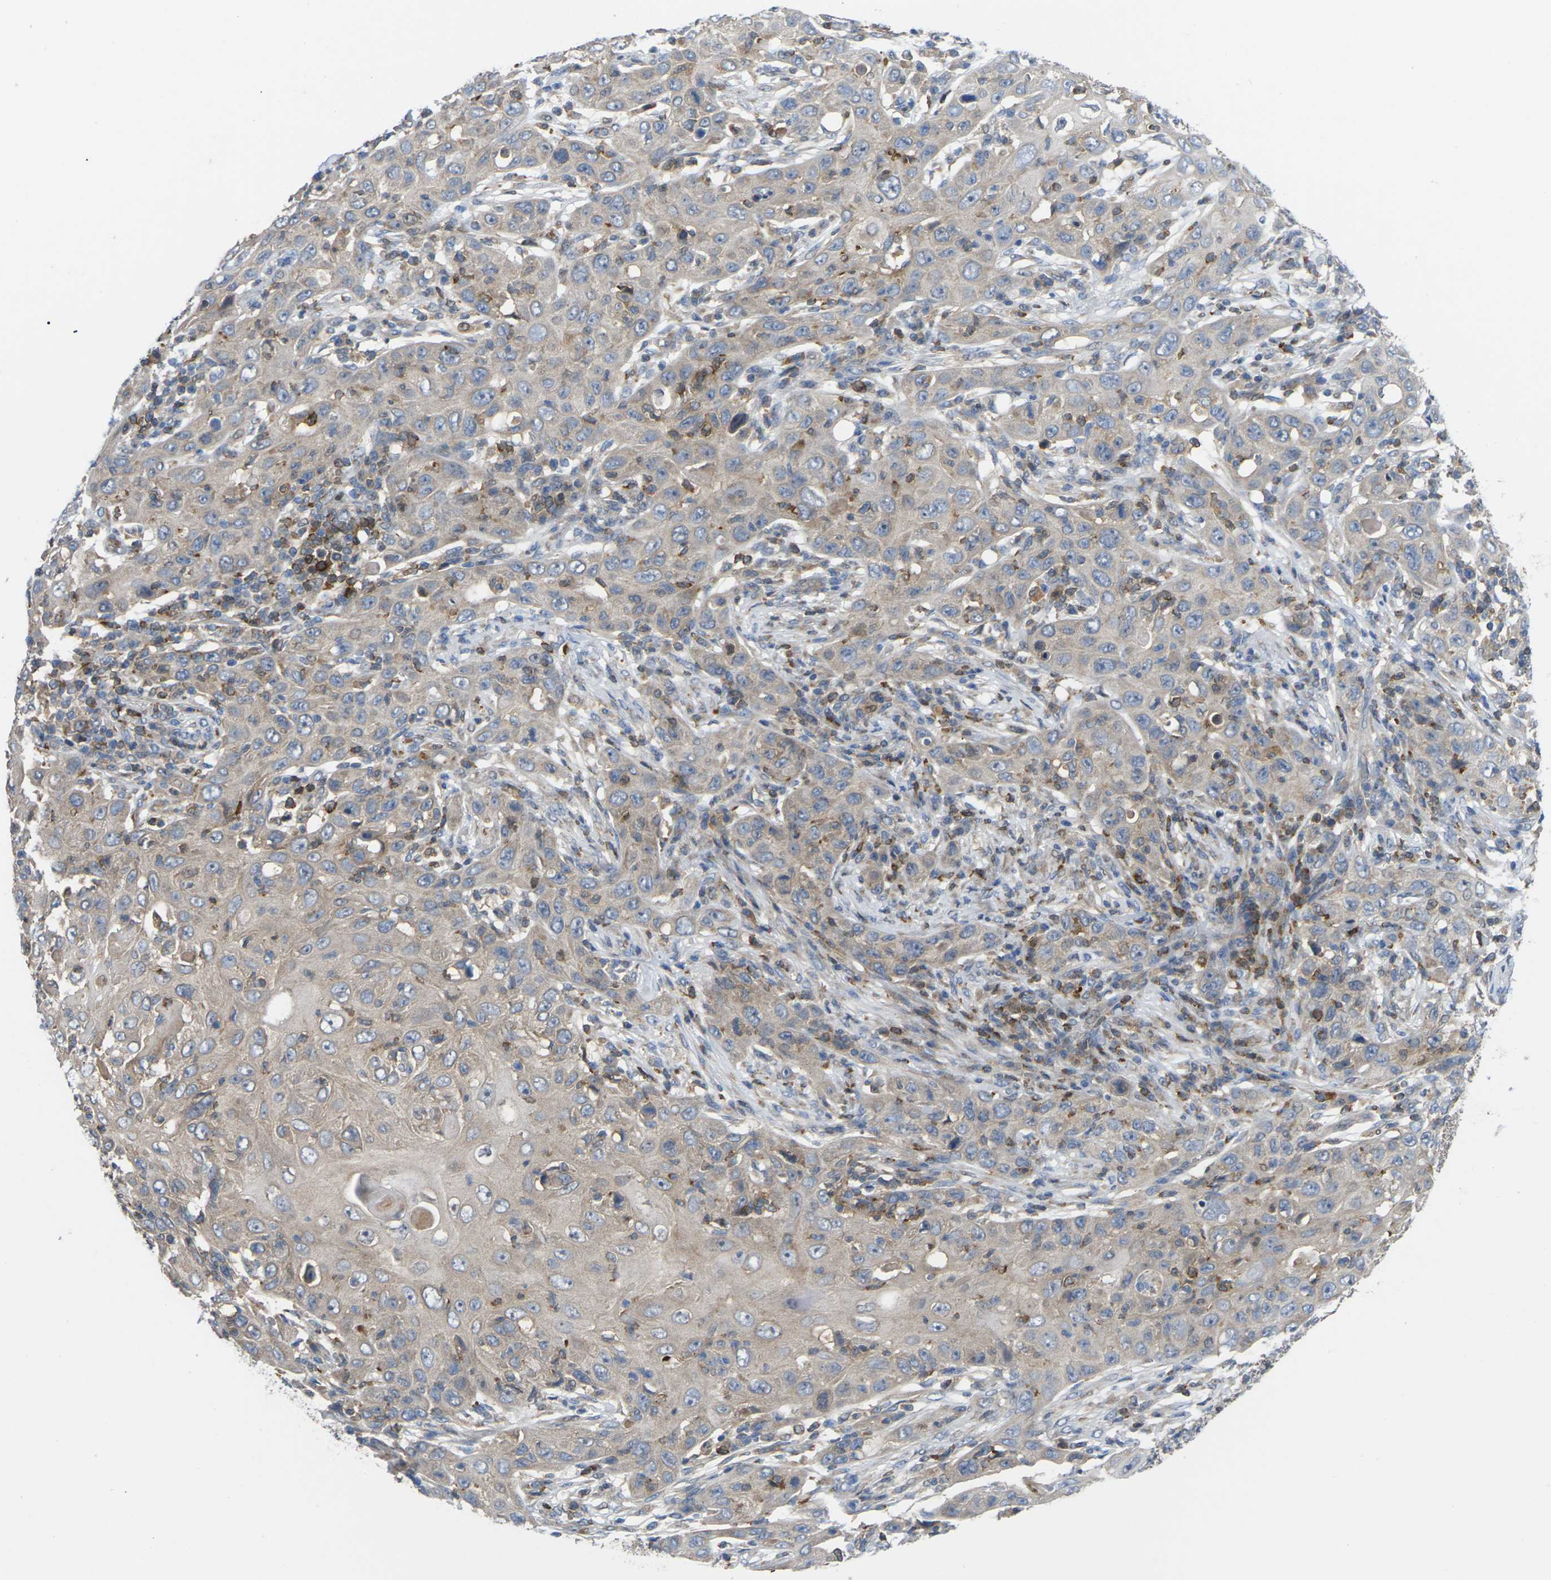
{"staining": {"intensity": "weak", "quantity": ">75%", "location": "cytoplasmic/membranous"}, "tissue": "skin cancer", "cell_type": "Tumor cells", "image_type": "cancer", "snomed": [{"axis": "morphology", "description": "Squamous cell carcinoma, NOS"}, {"axis": "topography", "description": "Skin"}], "caption": "High-power microscopy captured an immunohistochemistry photomicrograph of skin squamous cell carcinoma, revealing weak cytoplasmic/membranous staining in approximately >75% of tumor cells.", "gene": "TIAM1", "patient": {"sex": "female", "age": 88}}